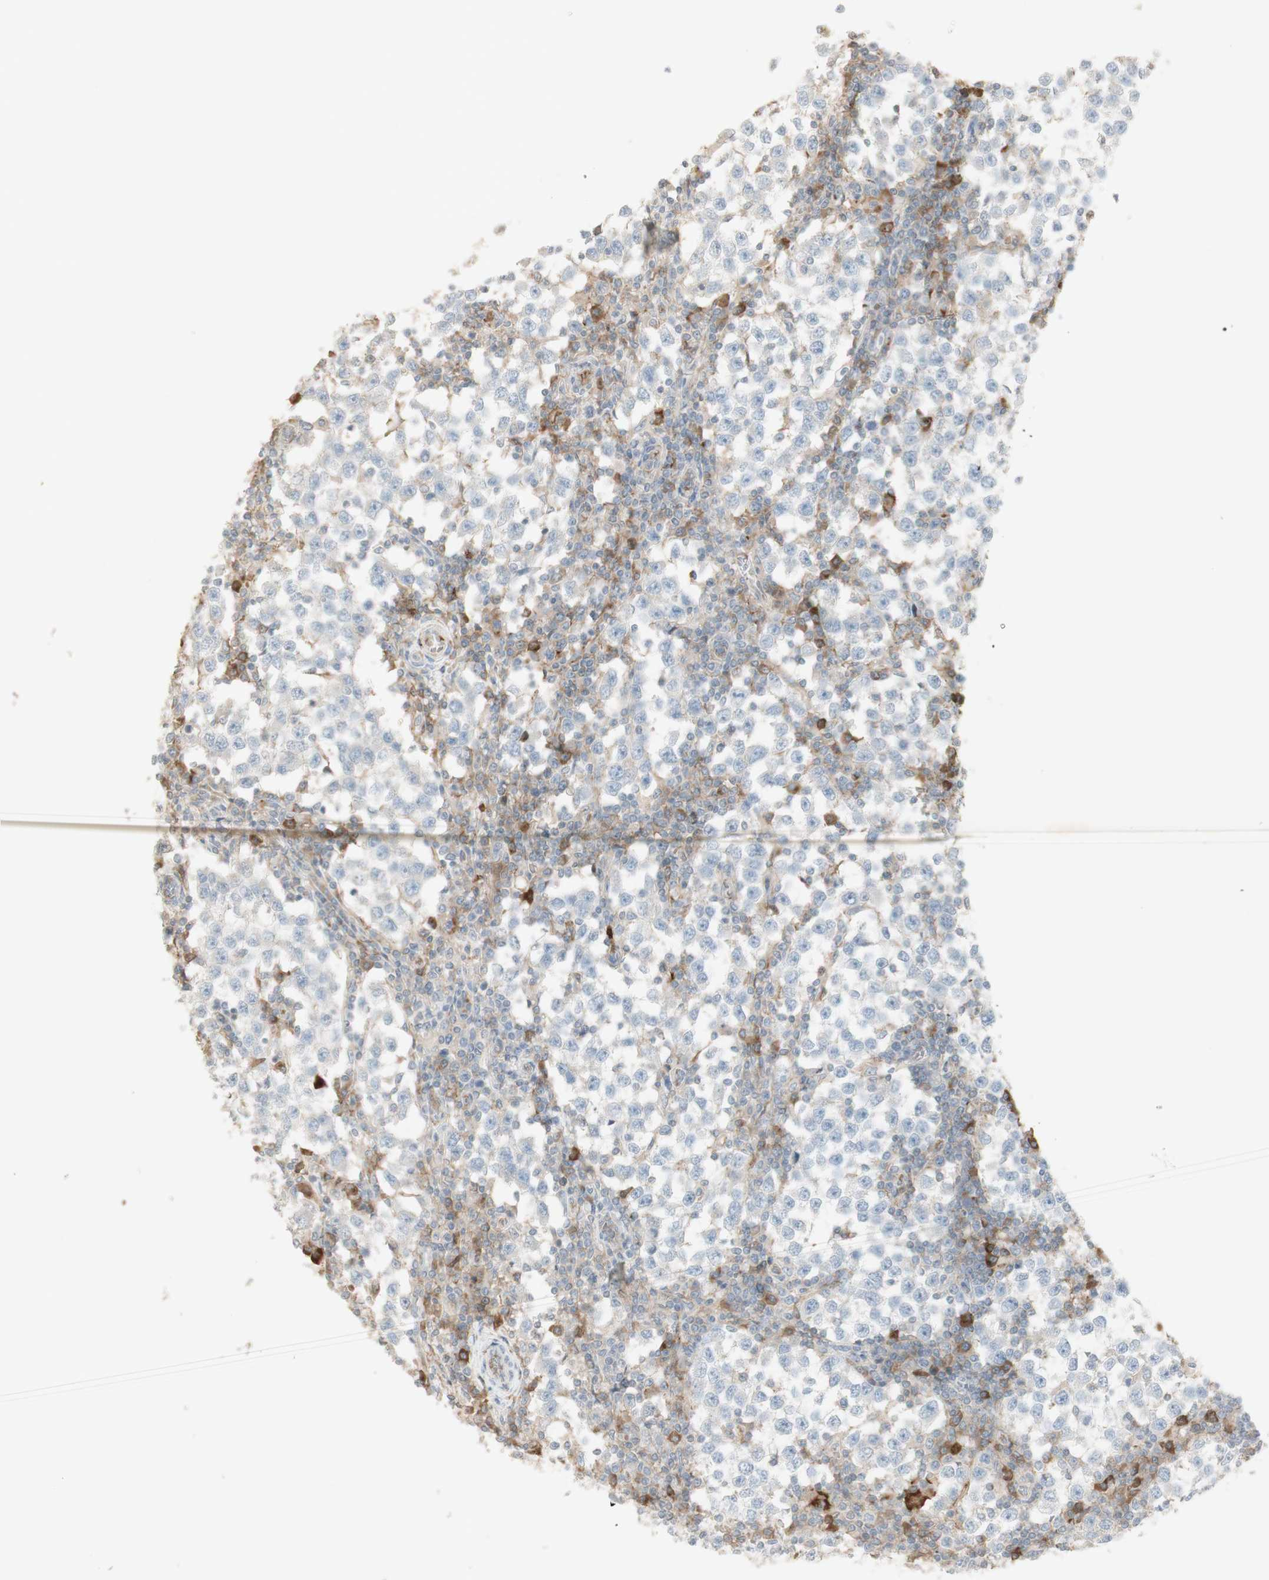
{"staining": {"intensity": "negative", "quantity": "none", "location": "none"}, "tissue": "testis cancer", "cell_type": "Tumor cells", "image_type": "cancer", "snomed": [{"axis": "morphology", "description": "Seminoma, NOS"}, {"axis": "topography", "description": "Testis"}], "caption": "This image is of testis cancer (seminoma) stained with IHC to label a protein in brown with the nuclei are counter-stained blue. There is no positivity in tumor cells.", "gene": "NID1", "patient": {"sex": "male", "age": 65}}